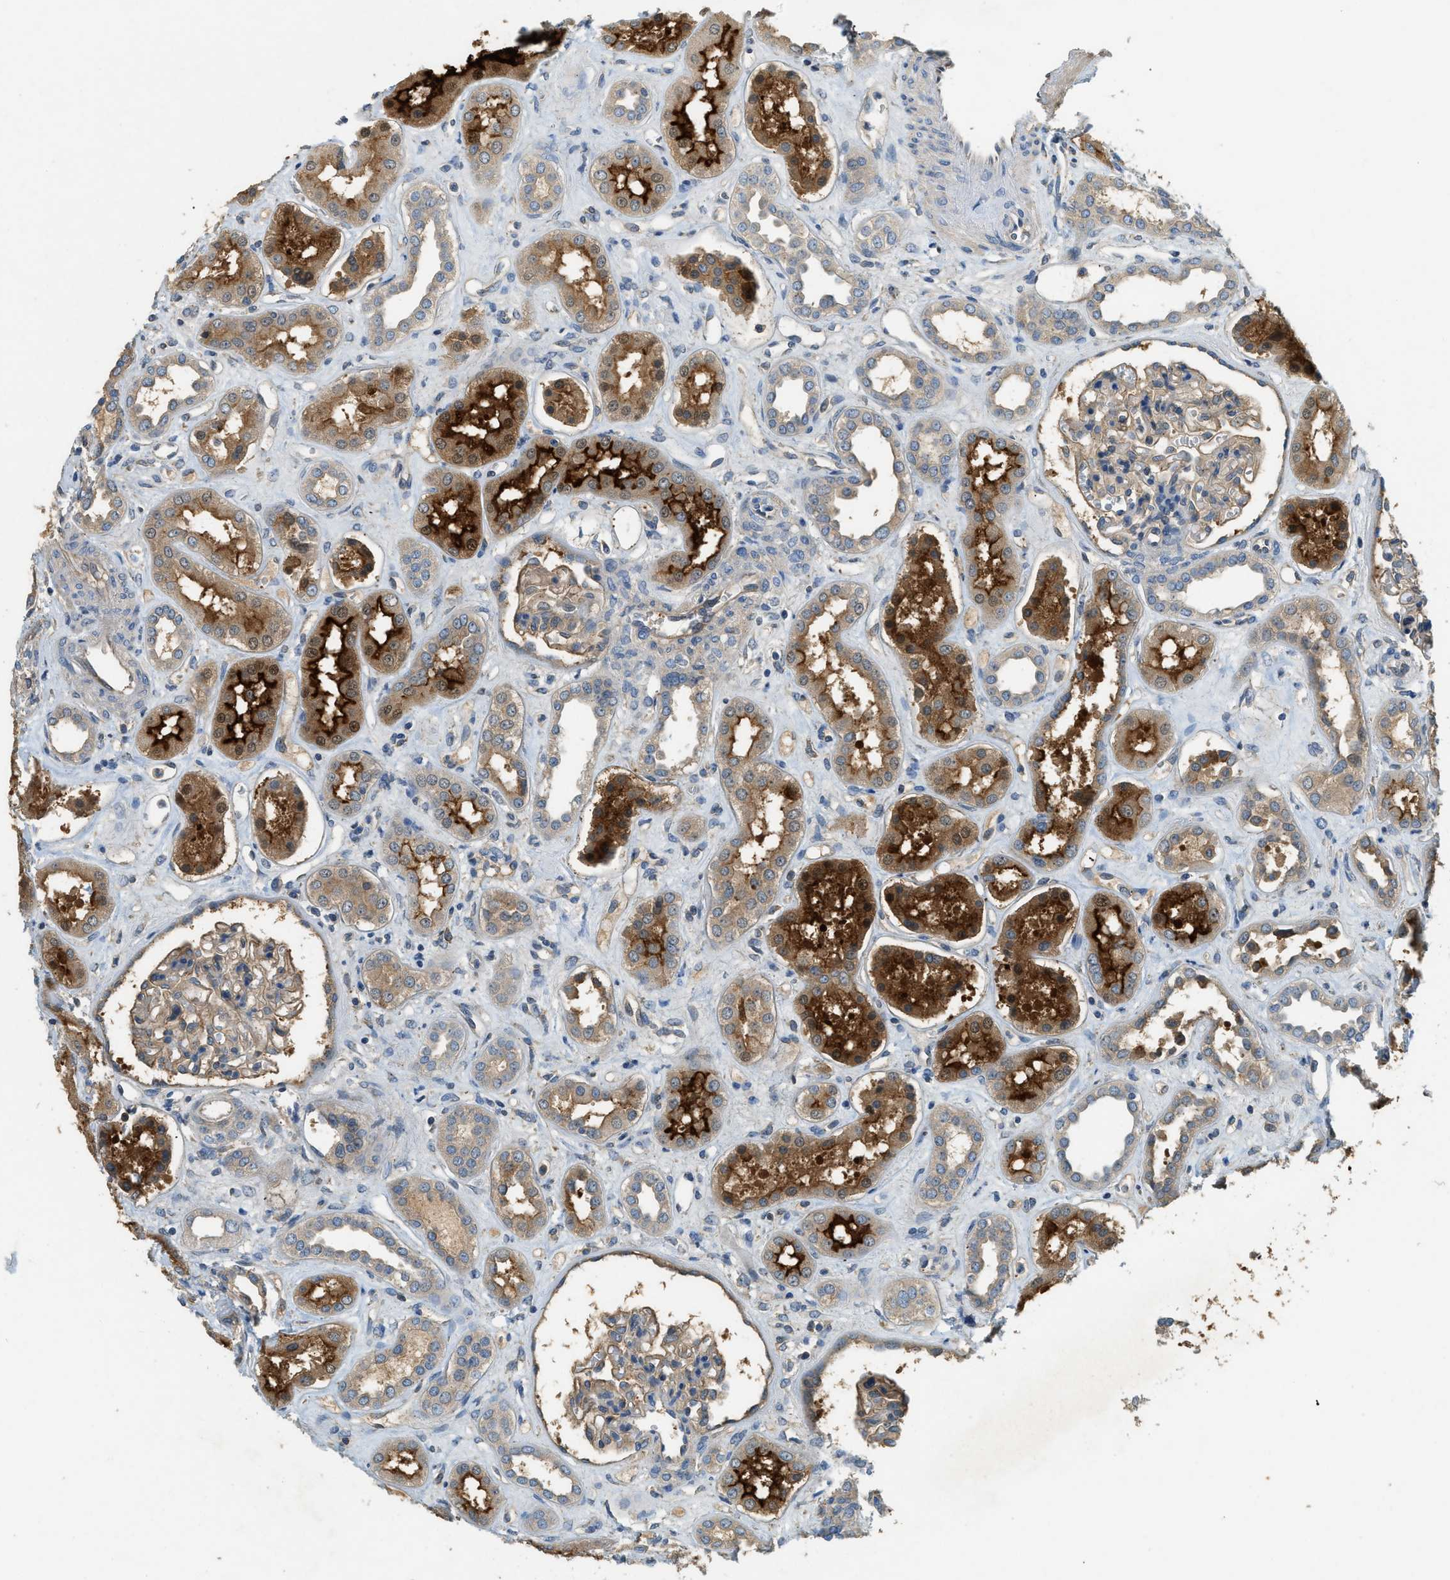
{"staining": {"intensity": "weak", "quantity": "25%-75%", "location": "cytoplasmic/membranous"}, "tissue": "kidney", "cell_type": "Cells in glomeruli", "image_type": "normal", "snomed": [{"axis": "morphology", "description": "Normal tissue, NOS"}, {"axis": "topography", "description": "Kidney"}], "caption": "DAB (3,3'-diaminobenzidine) immunohistochemical staining of benign kidney exhibits weak cytoplasmic/membranous protein expression in approximately 25%-75% of cells in glomeruli. The staining is performed using DAB (3,3'-diaminobenzidine) brown chromogen to label protein expression. The nuclei are counter-stained blue using hematoxylin.", "gene": "CFLAR", "patient": {"sex": "male", "age": 59}}